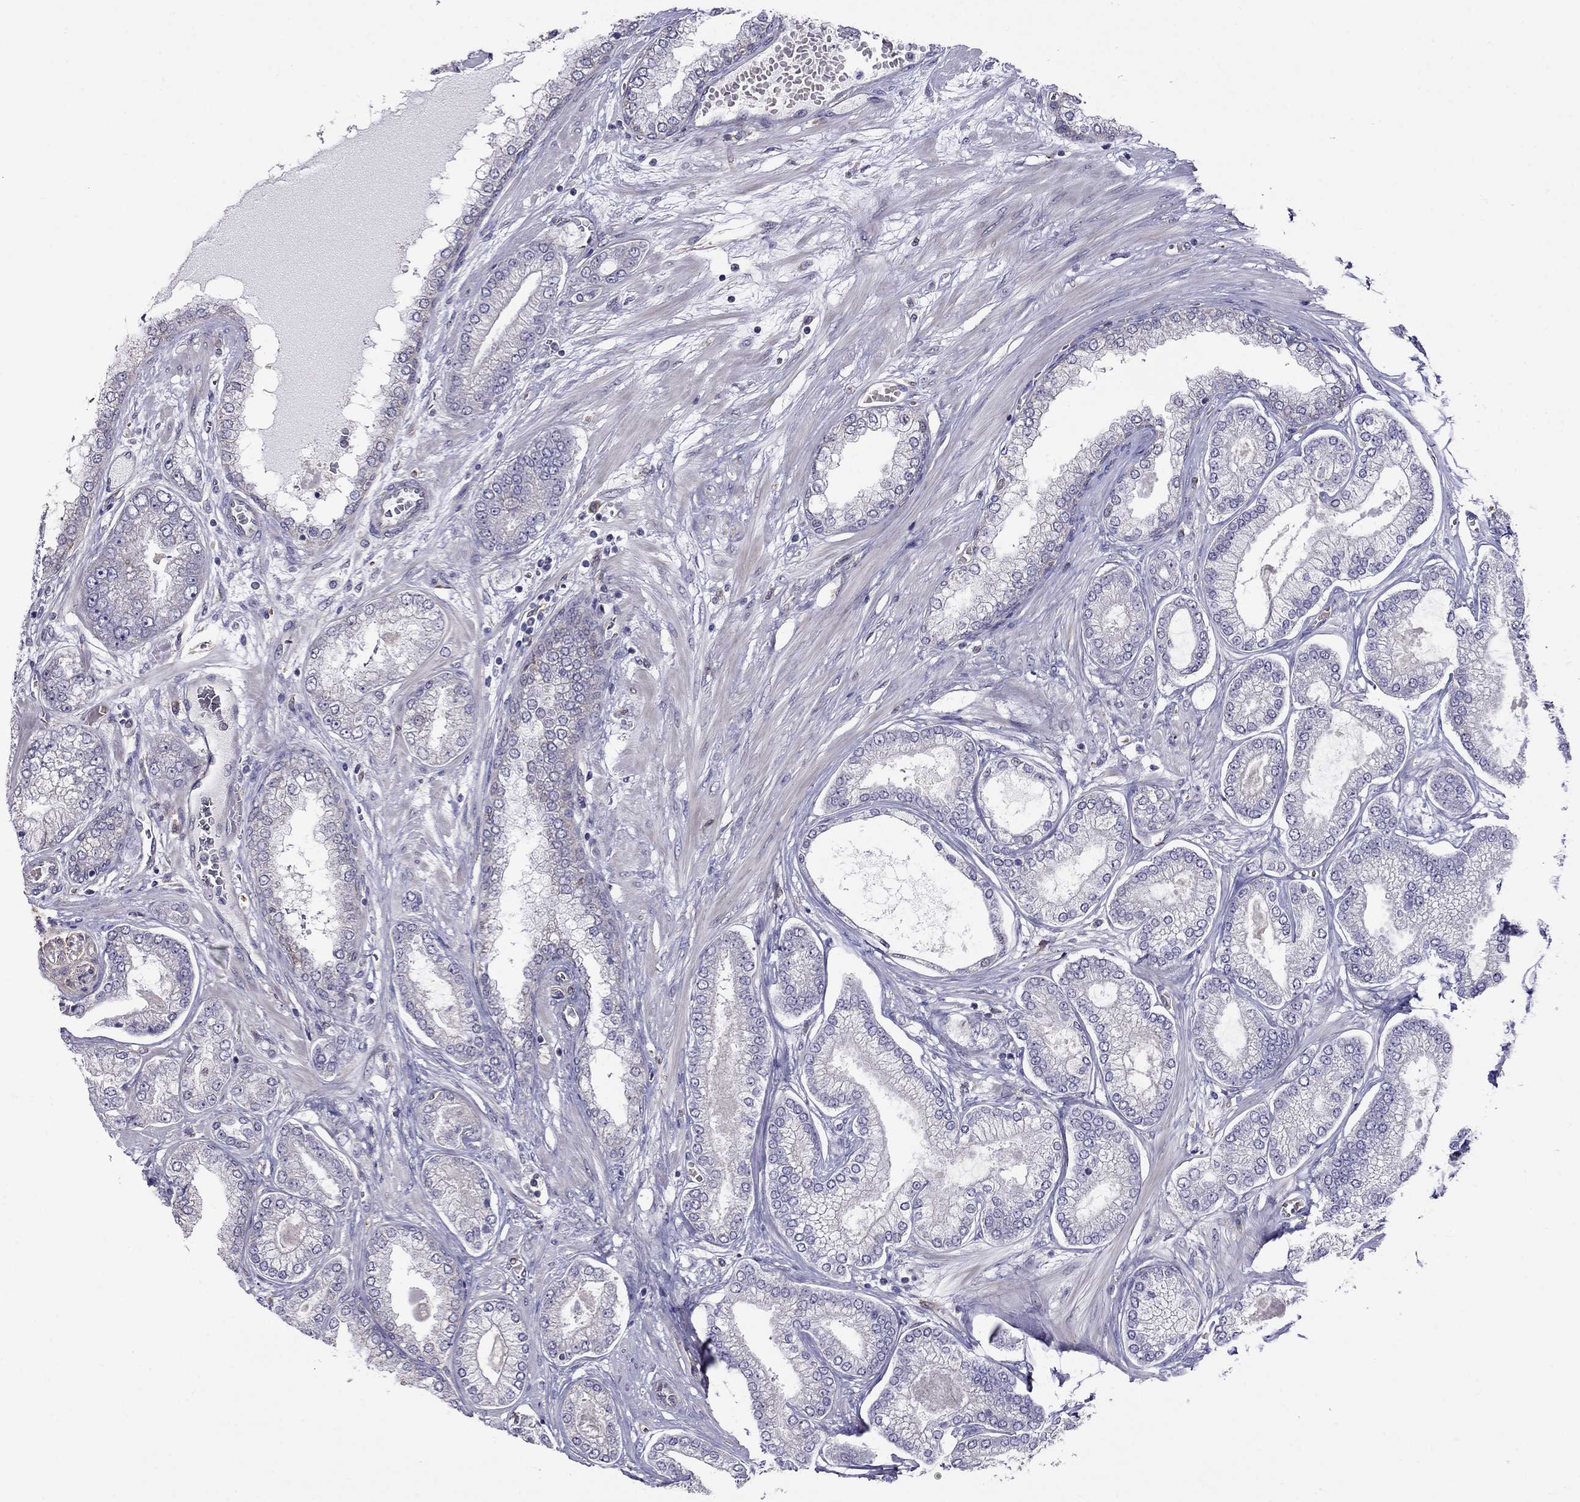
{"staining": {"intensity": "negative", "quantity": "none", "location": "none"}, "tissue": "prostate cancer", "cell_type": "Tumor cells", "image_type": "cancer", "snomed": [{"axis": "morphology", "description": "Adenocarcinoma, Low grade"}, {"axis": "topography", "description": "Prostate"}], "caption": "The photomicrograph demonstrates no staining of tumor cells in prostate low-grade adenocarcinoma.", "gene": "ADAM28", "patient": {"sex": "male", "age": 57}}